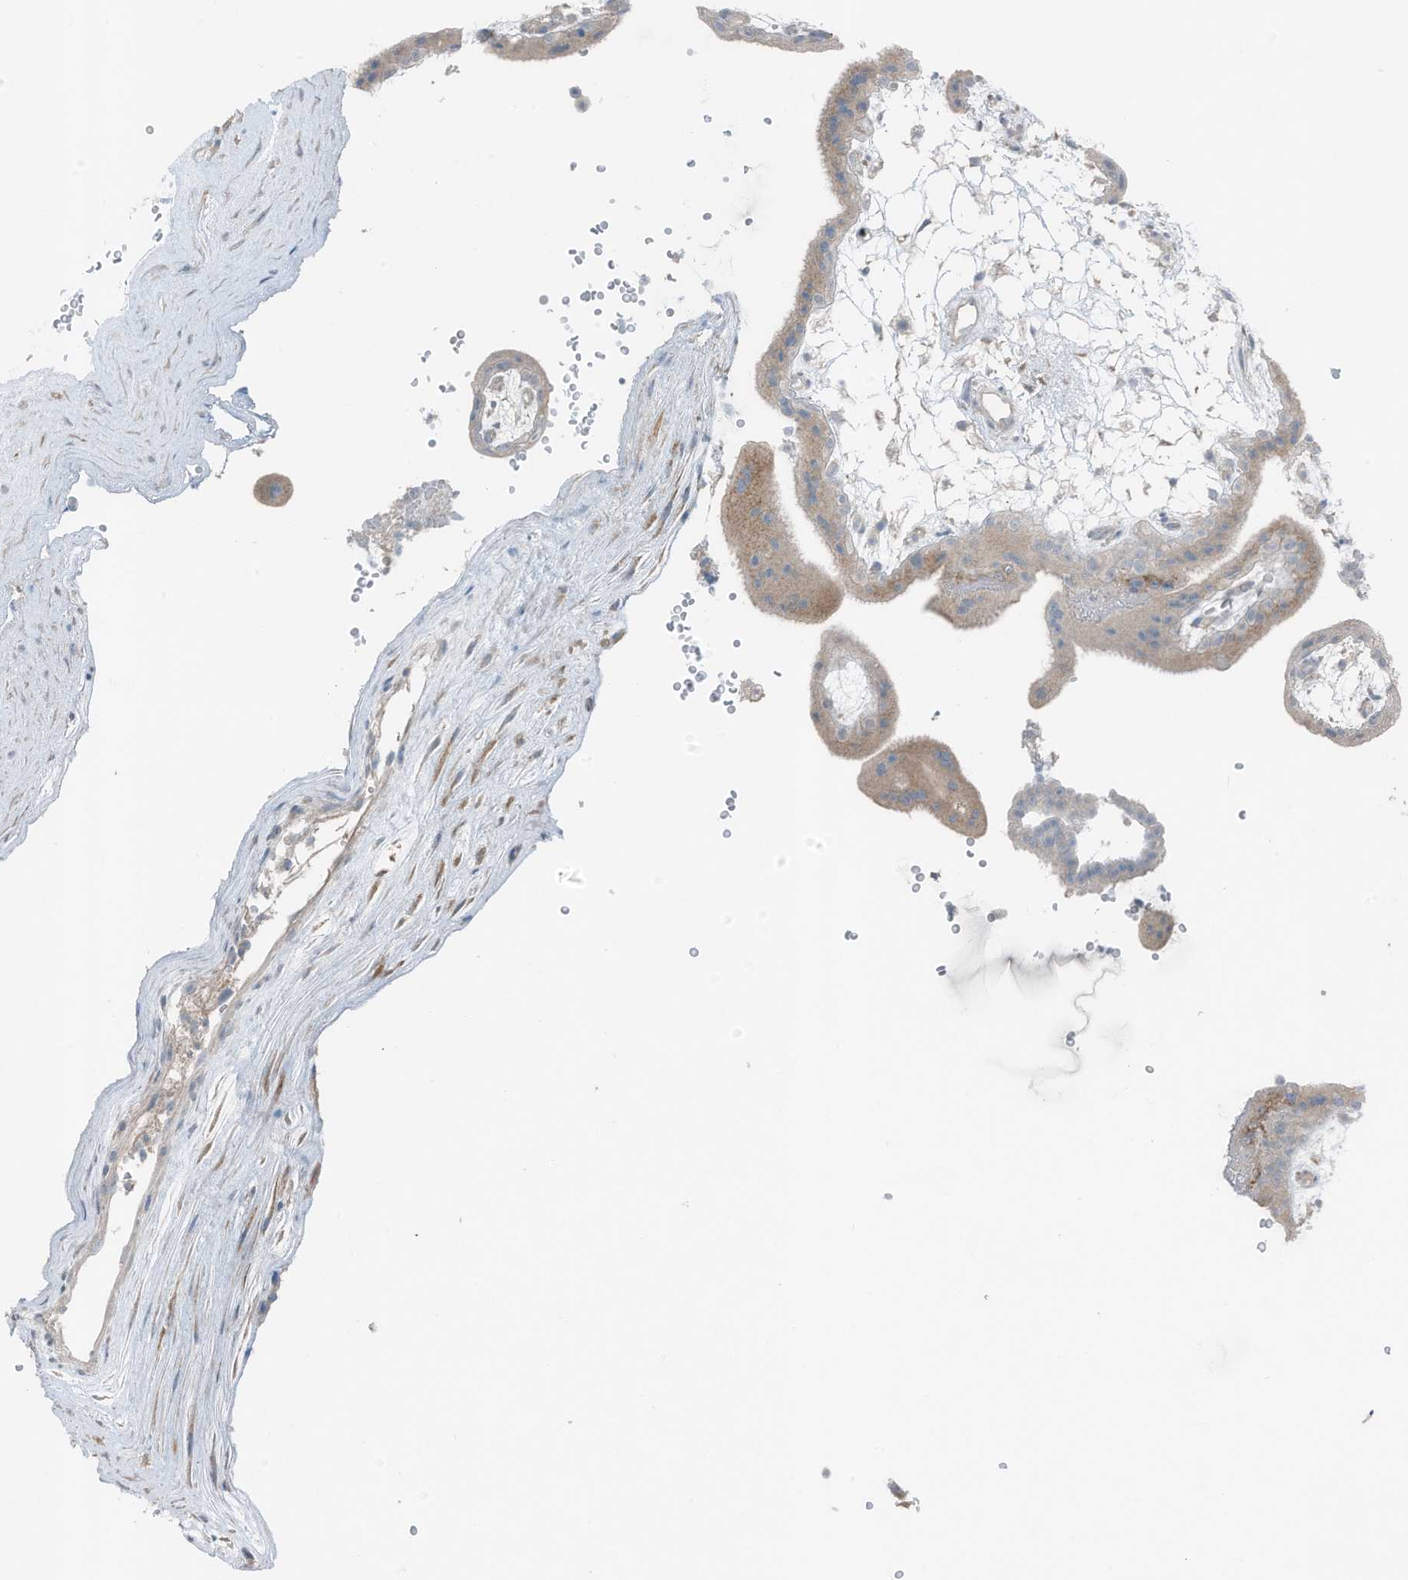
{"staining": {"intensity": "weak", "quantity": "<25%", "location": "cytoplasmic/membranous"}, "tissue": "placenta", "cell_type": "Decidual cells", "image_type": "normal", "snomed": [{"axis": "morphology", "description": "Normal tissue, NOS"}, {"axis": "topography", "description": "Placenta"}], "caption": "Decidual cells show no significant protein expression in normal placenta.", "gene": "ARHGEF33", "patient": {"sex": "female", "age": 18}}